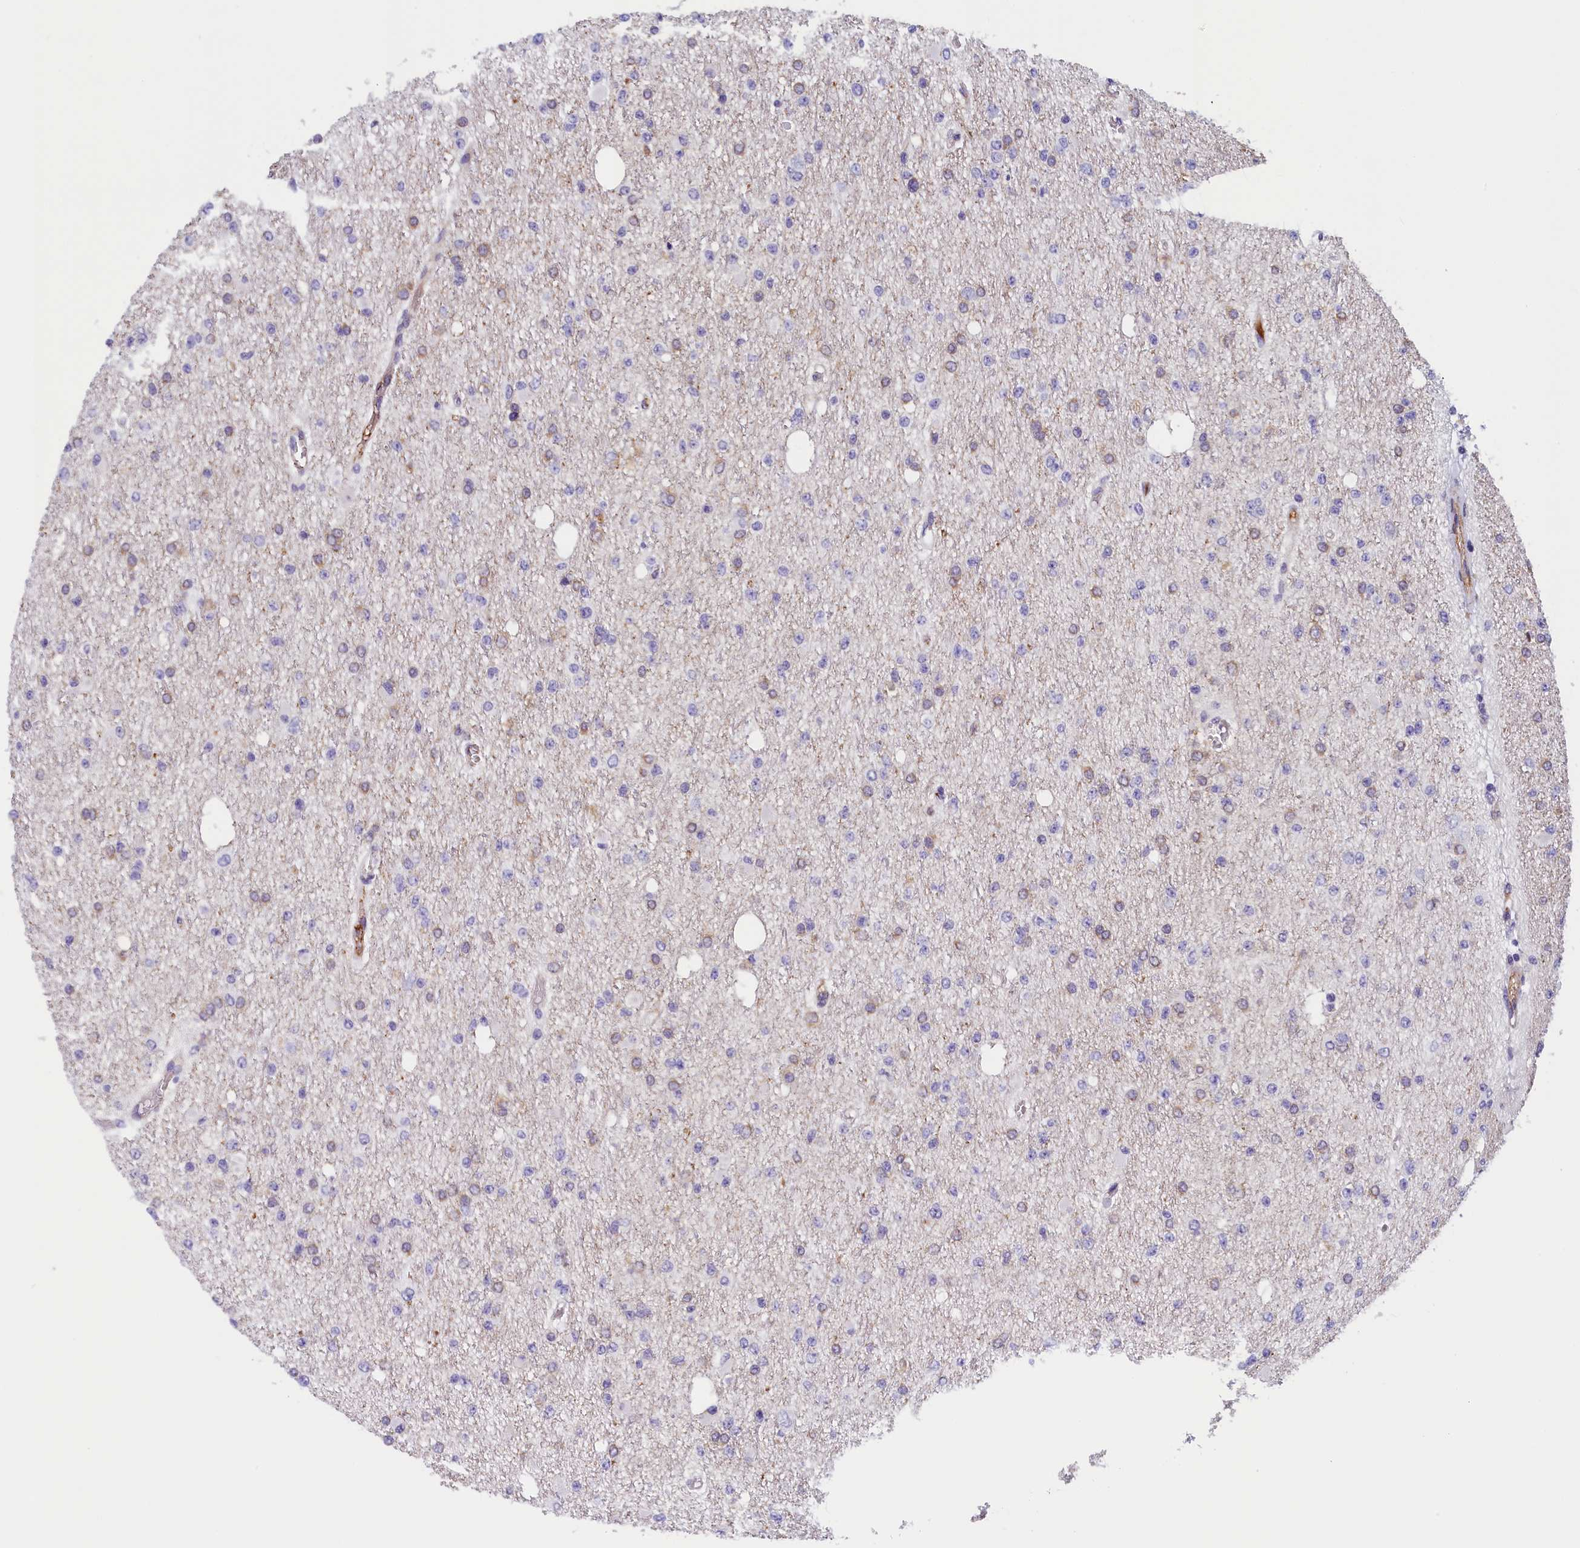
{"staining": {"intensity": "negative", "quantity": "none", "location": "none"}, "tissue": "glioma", "cell_type": "Tumor cells", "image_type": "cancer", "snomed": [{"axis": "morphology", "description": "Glioma, malignant, Low grade"}, {"axis": "topography", "description": "Brain"}], "caption": "IHC histopathology image of human glioma stained for a protein (brown), which displays no staining in tumor cells. (DAB immunohistochemistry (IHC), high magnification).", "gene": "BCL2L13", "patient": {"sex": "female", "age": 22}}